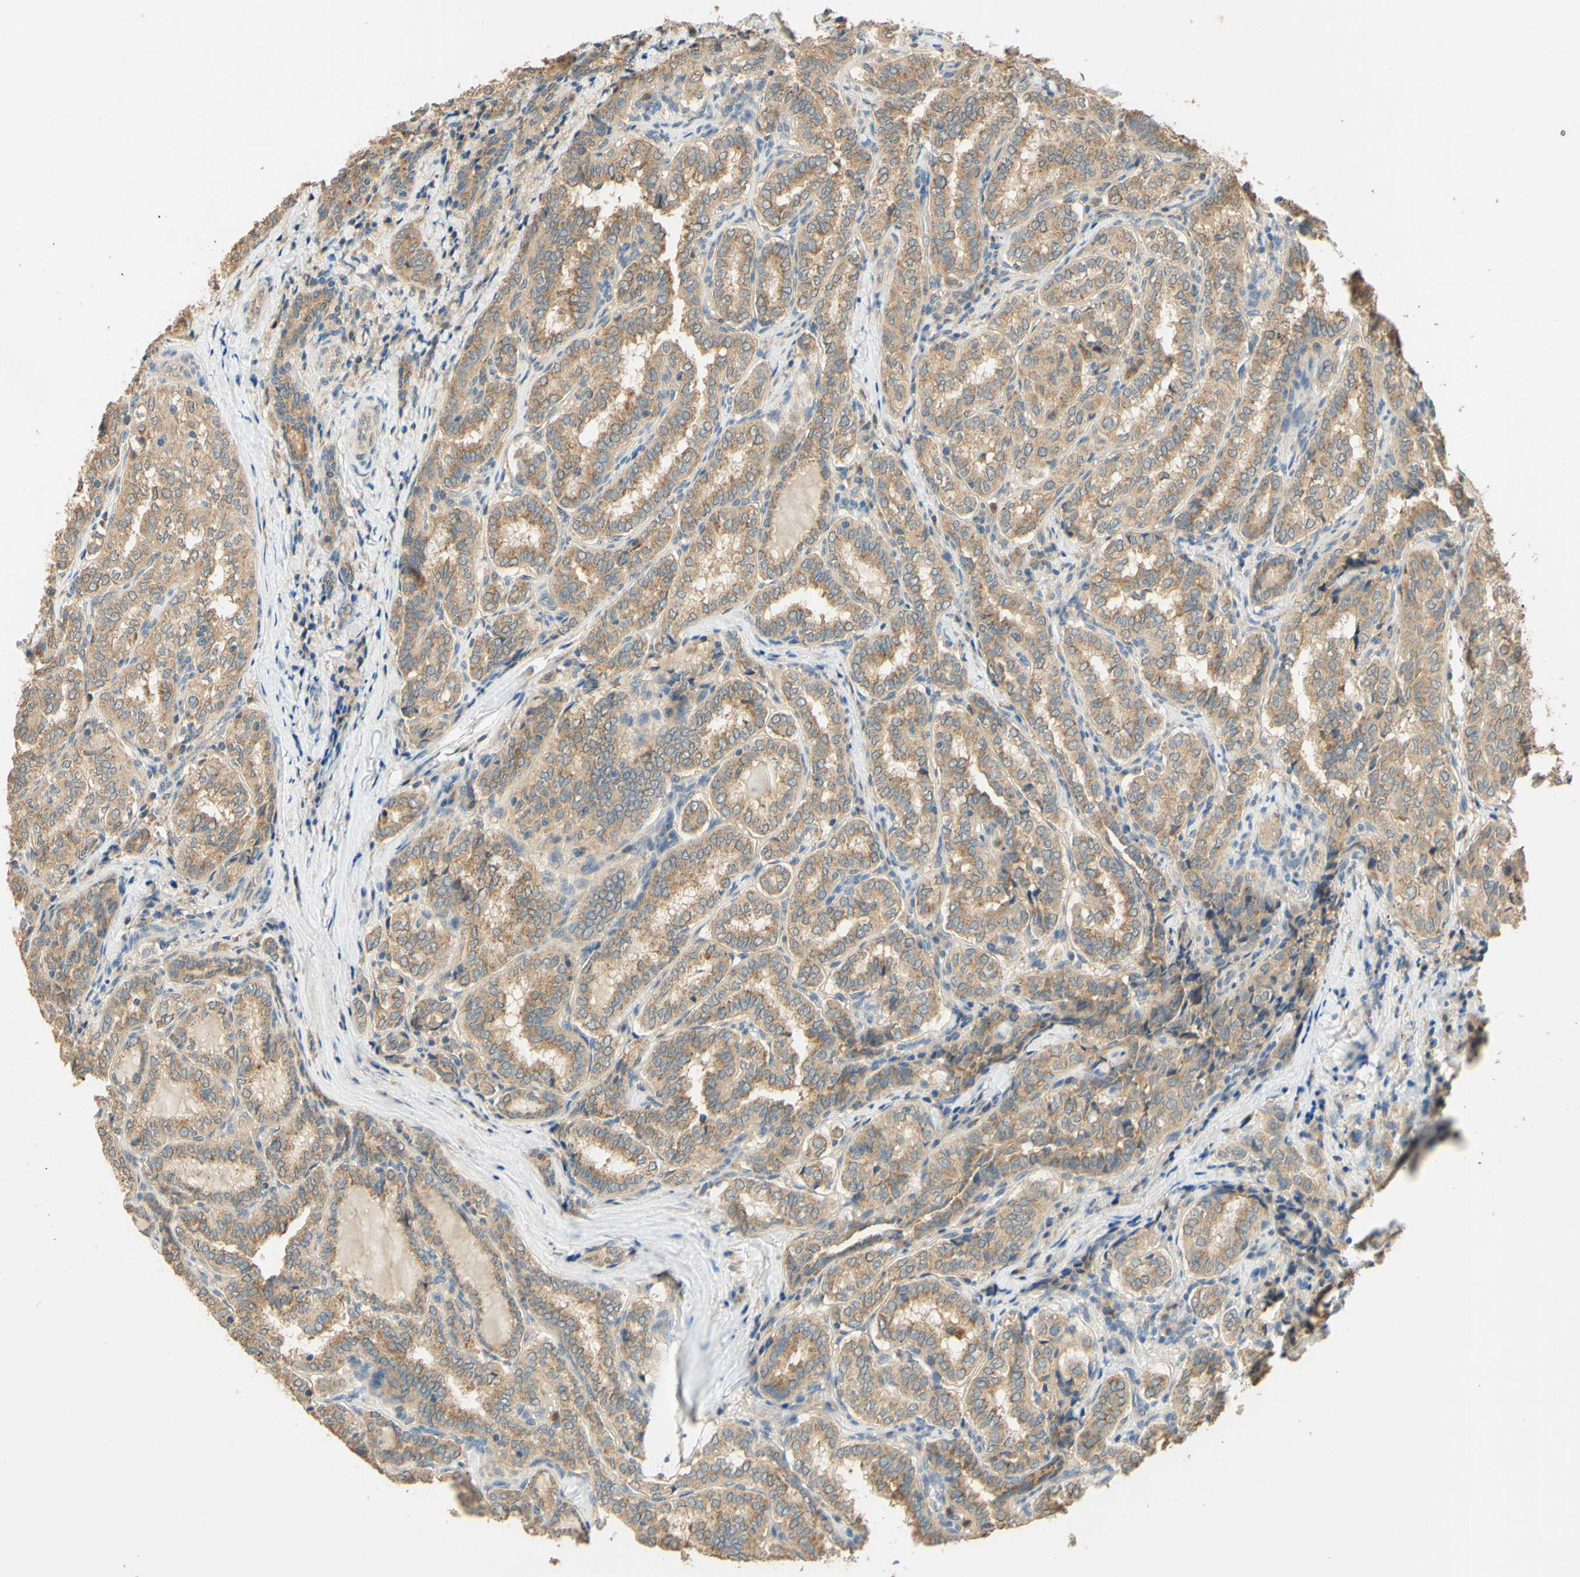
{"staining": {"intensity": "moderate", "quantity": ">75%", "location": "cytoplasmic/membranous"}, "tissue": "thyroid cancer", "cell_type": "Tumor cells", "image_type": "cancer", "snomed": [{"axis": "morphology", "description": "Normal tissue, NOS"}, {"axis": "morphology", "description": "Papillary adenocarcinoma, NOS"}, {"axis": "topography", "description": "Thyroid gland"}], "caption": "Thyroid cancer (papillary adenocarcinoma) stained with DAB (3,3'-diaminobenzidine) immunohistochemistry (IHC) exhibits medium levels of moderate cytoplasmic/membranous staining in about >75% of tumor cells.", "gene": "ENTREP2", "patient": {"sex": "female", "age": 30}}